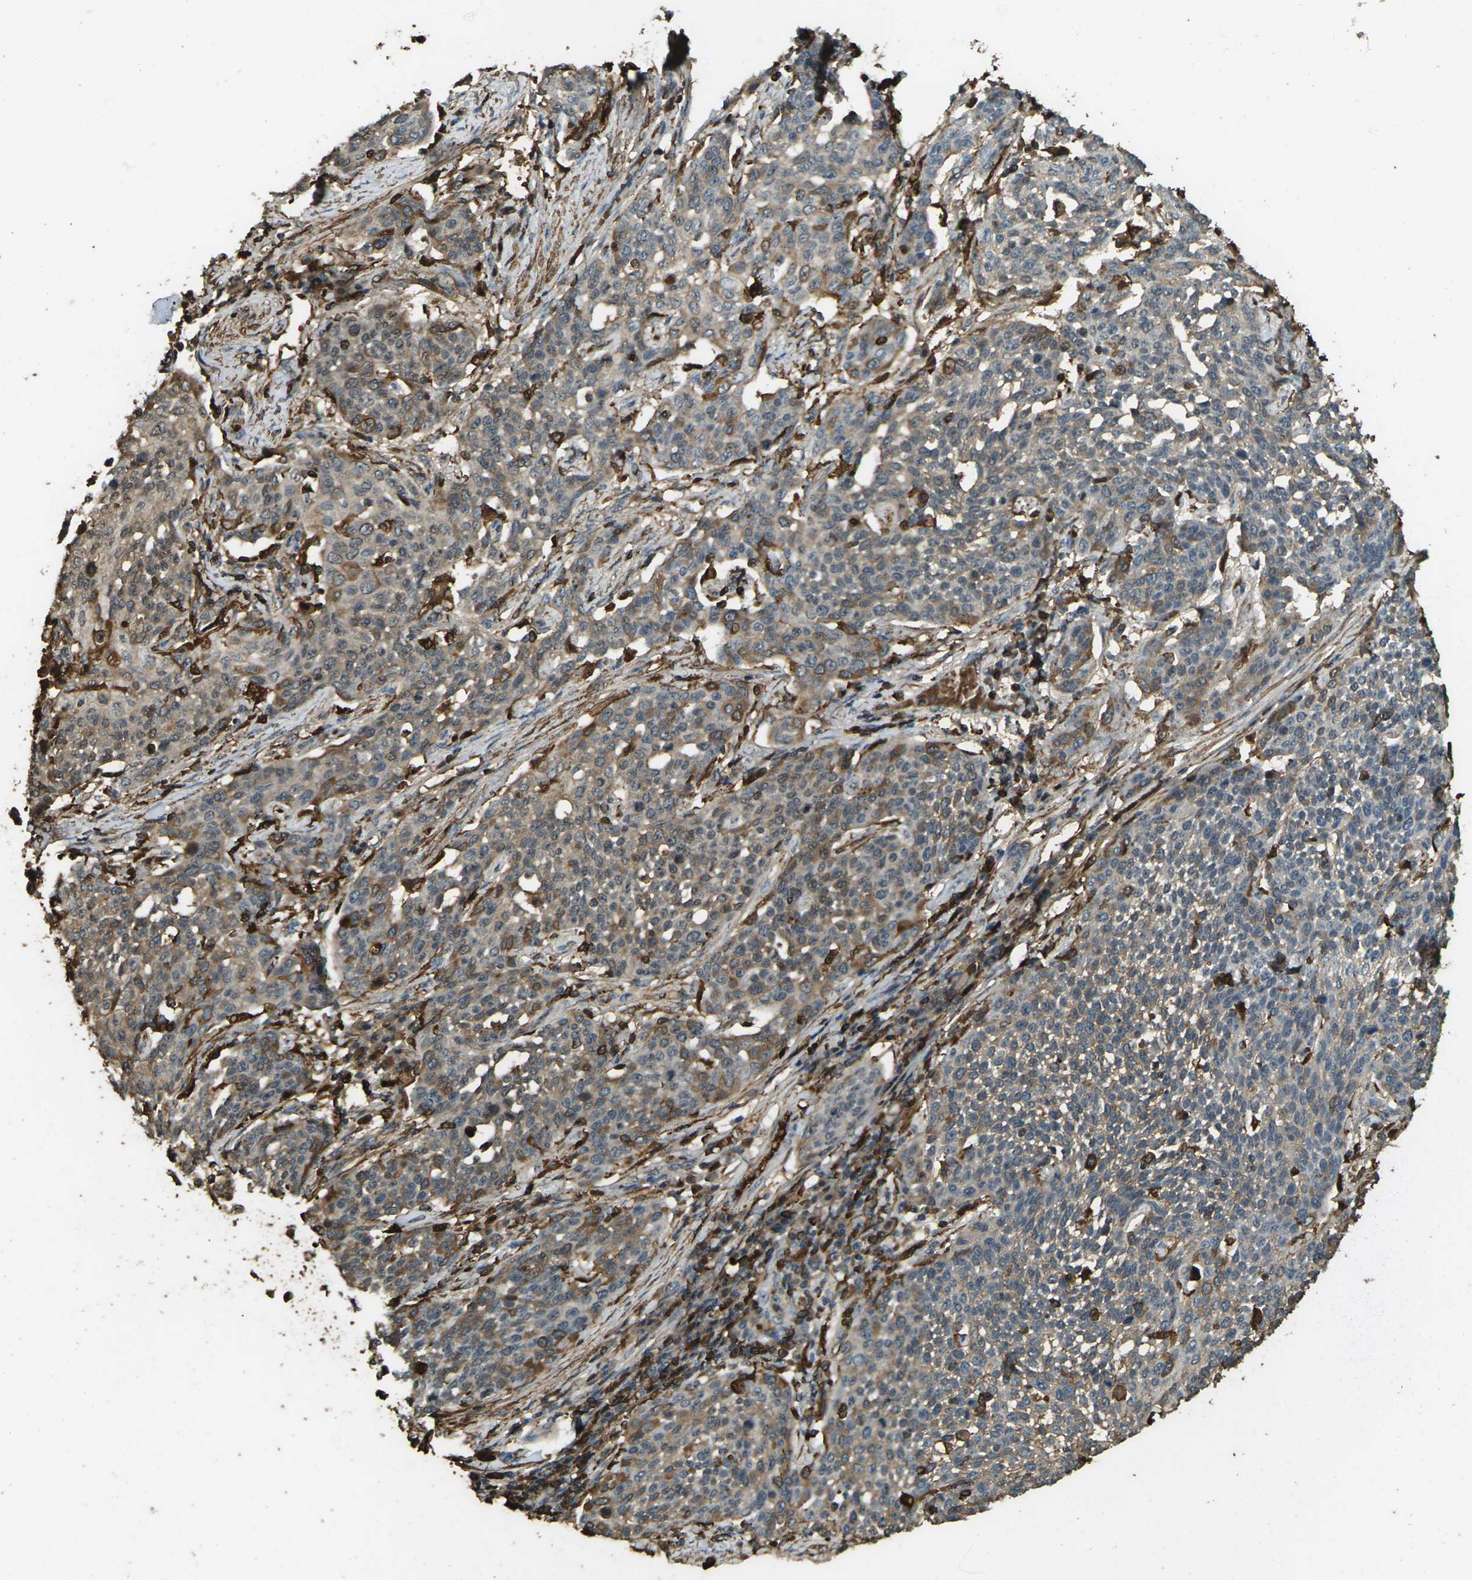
{"staining": {"intensity": "moderate", "quantity": ">75%", "location": "cytoplasmic/membranous"}, "tissue": "cervical cancer", "cell_type": "Tumor cells", "image_type": "cancer", "snomed": [{"axis": "morphology", "description": "Squamous cell carcinoma, NOS"}, {"axis": "topography", "description": "Cervix"}], "caption": "IHC (DAB) staining of cervical squamous cell carcinoma shows moderate cytoplasmic/membranous protein positivity in approximately >75% of tumor cells.", "gene": "CYP1B1", "patient": {"sex": "female", "age": 34}}